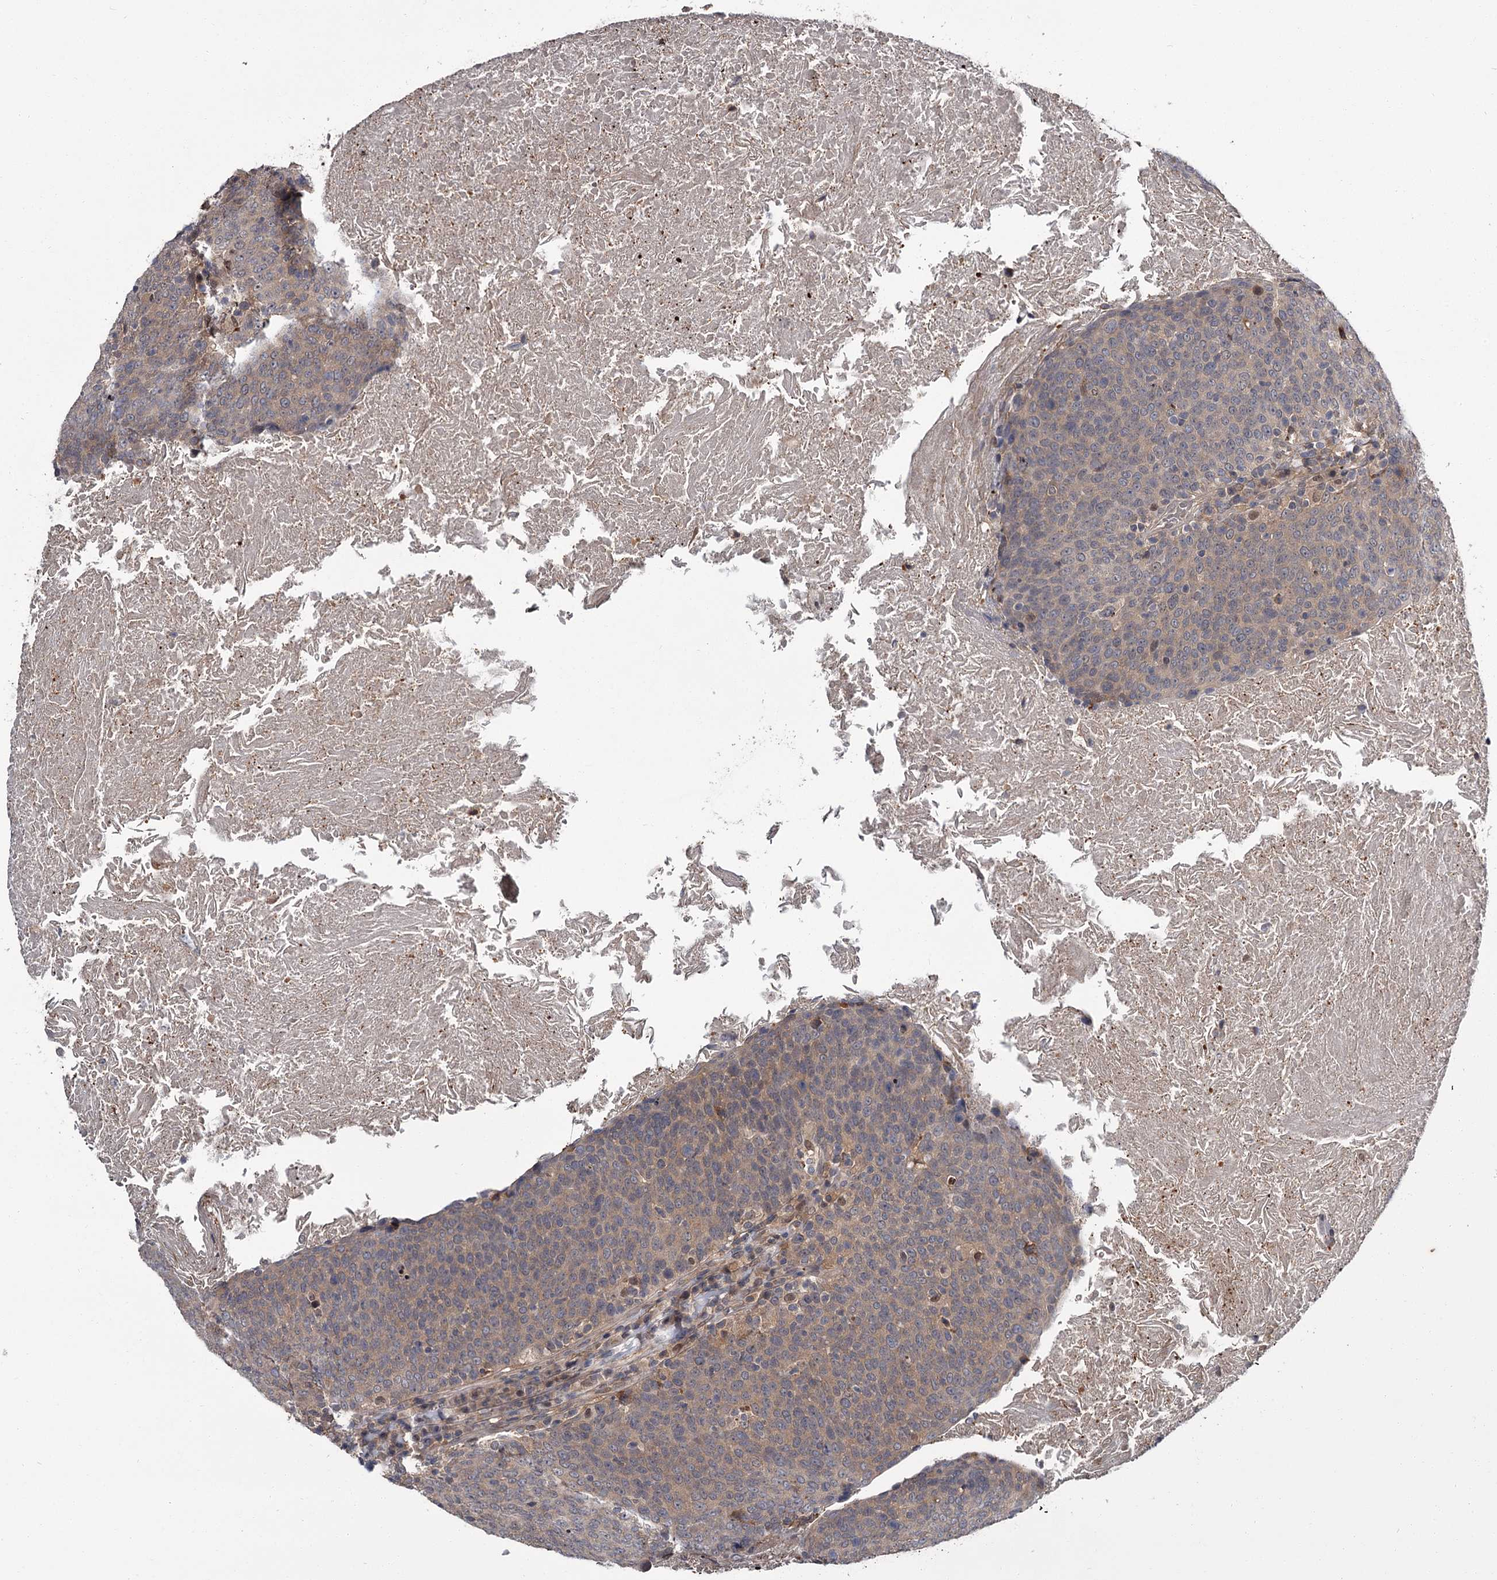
{"staining": {"intensity": "weak", "quantity": ">75%", "location": "cytoplasmic/membranous"}, "tissue": "head and neck cancer", "cell_type": "Tumor cells", "image_type": "cancer", "snomed": [{"axis": "morphology", "description": "Squamous cell carcinoma, NOS"}, {"axis": "morphology", "description": "Squamous cell carcinoma, metastatic, NOS"}, {"axis": "topography", "description": "Lymph node"}, {"axis": "topography", "description": "Head-Neck"}], "caption": "High-power microscopy captured an immunohistochemistry photomicrograph of head and neck cancer, revealing weak cytoplasmic/membranous positivity in approximately >75% of tumor cells.", "gene": "DAO", "patient": {"sex": "male", "age": 62}}